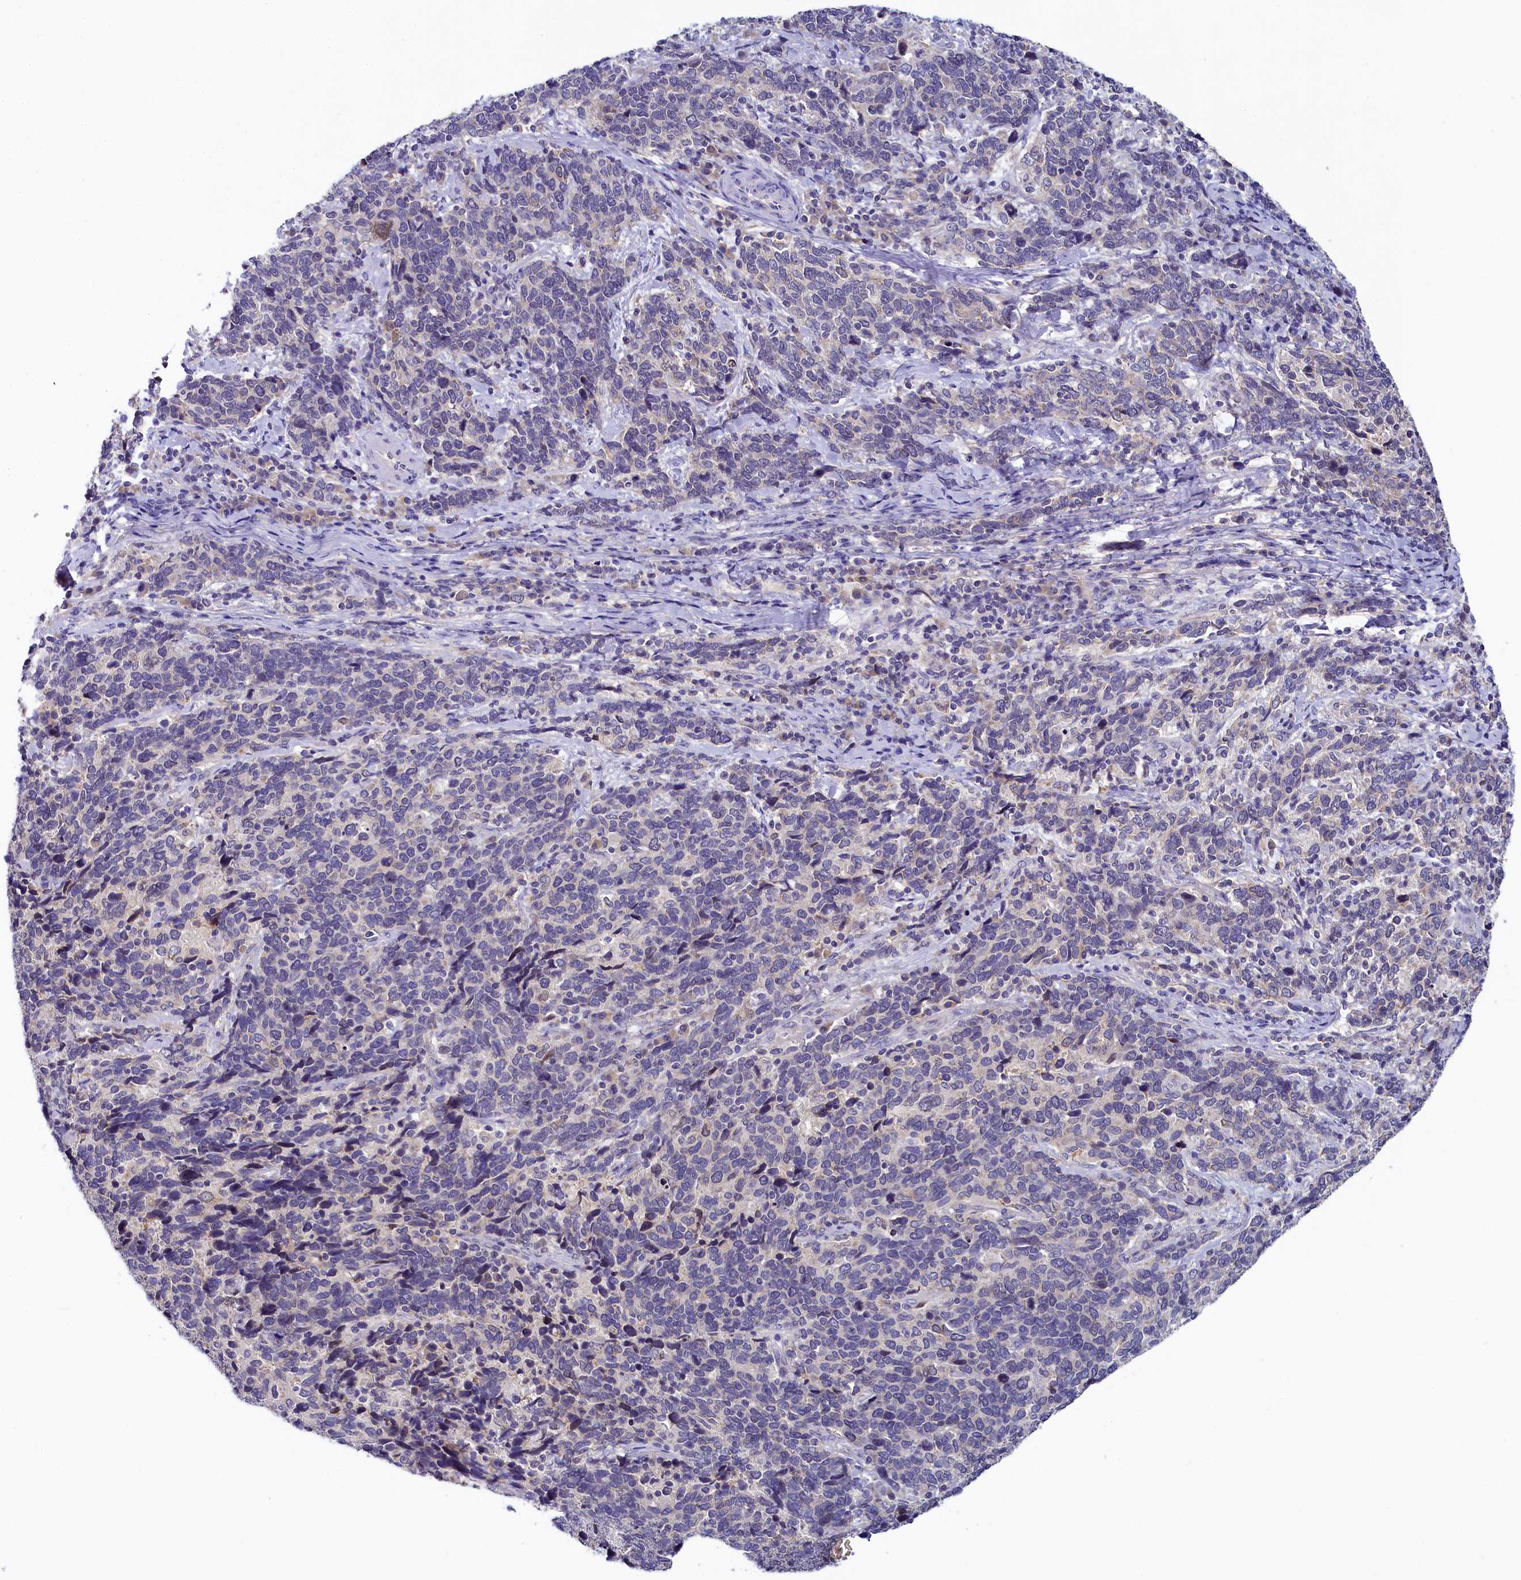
{"staining": {"intensity": "negative", "quantity": "none", "location": "none"}, "tissue": "cervical cancer", "cell_type": "Tumor cells", "image_type": "cancer", "snomed": [{"axis": "morphology", "description": "Squamous cell carcinoma, NOS"}, {"axis": "topography", "description": "Cervix"}], "caption": "This is an immunohistochemistry photomicrograph of cervical cancer (squamous cell carcinoma). There is no staining in tumor cells.", "gene": "SPINK9", "patient": {"sex": "female", "age": 41}}